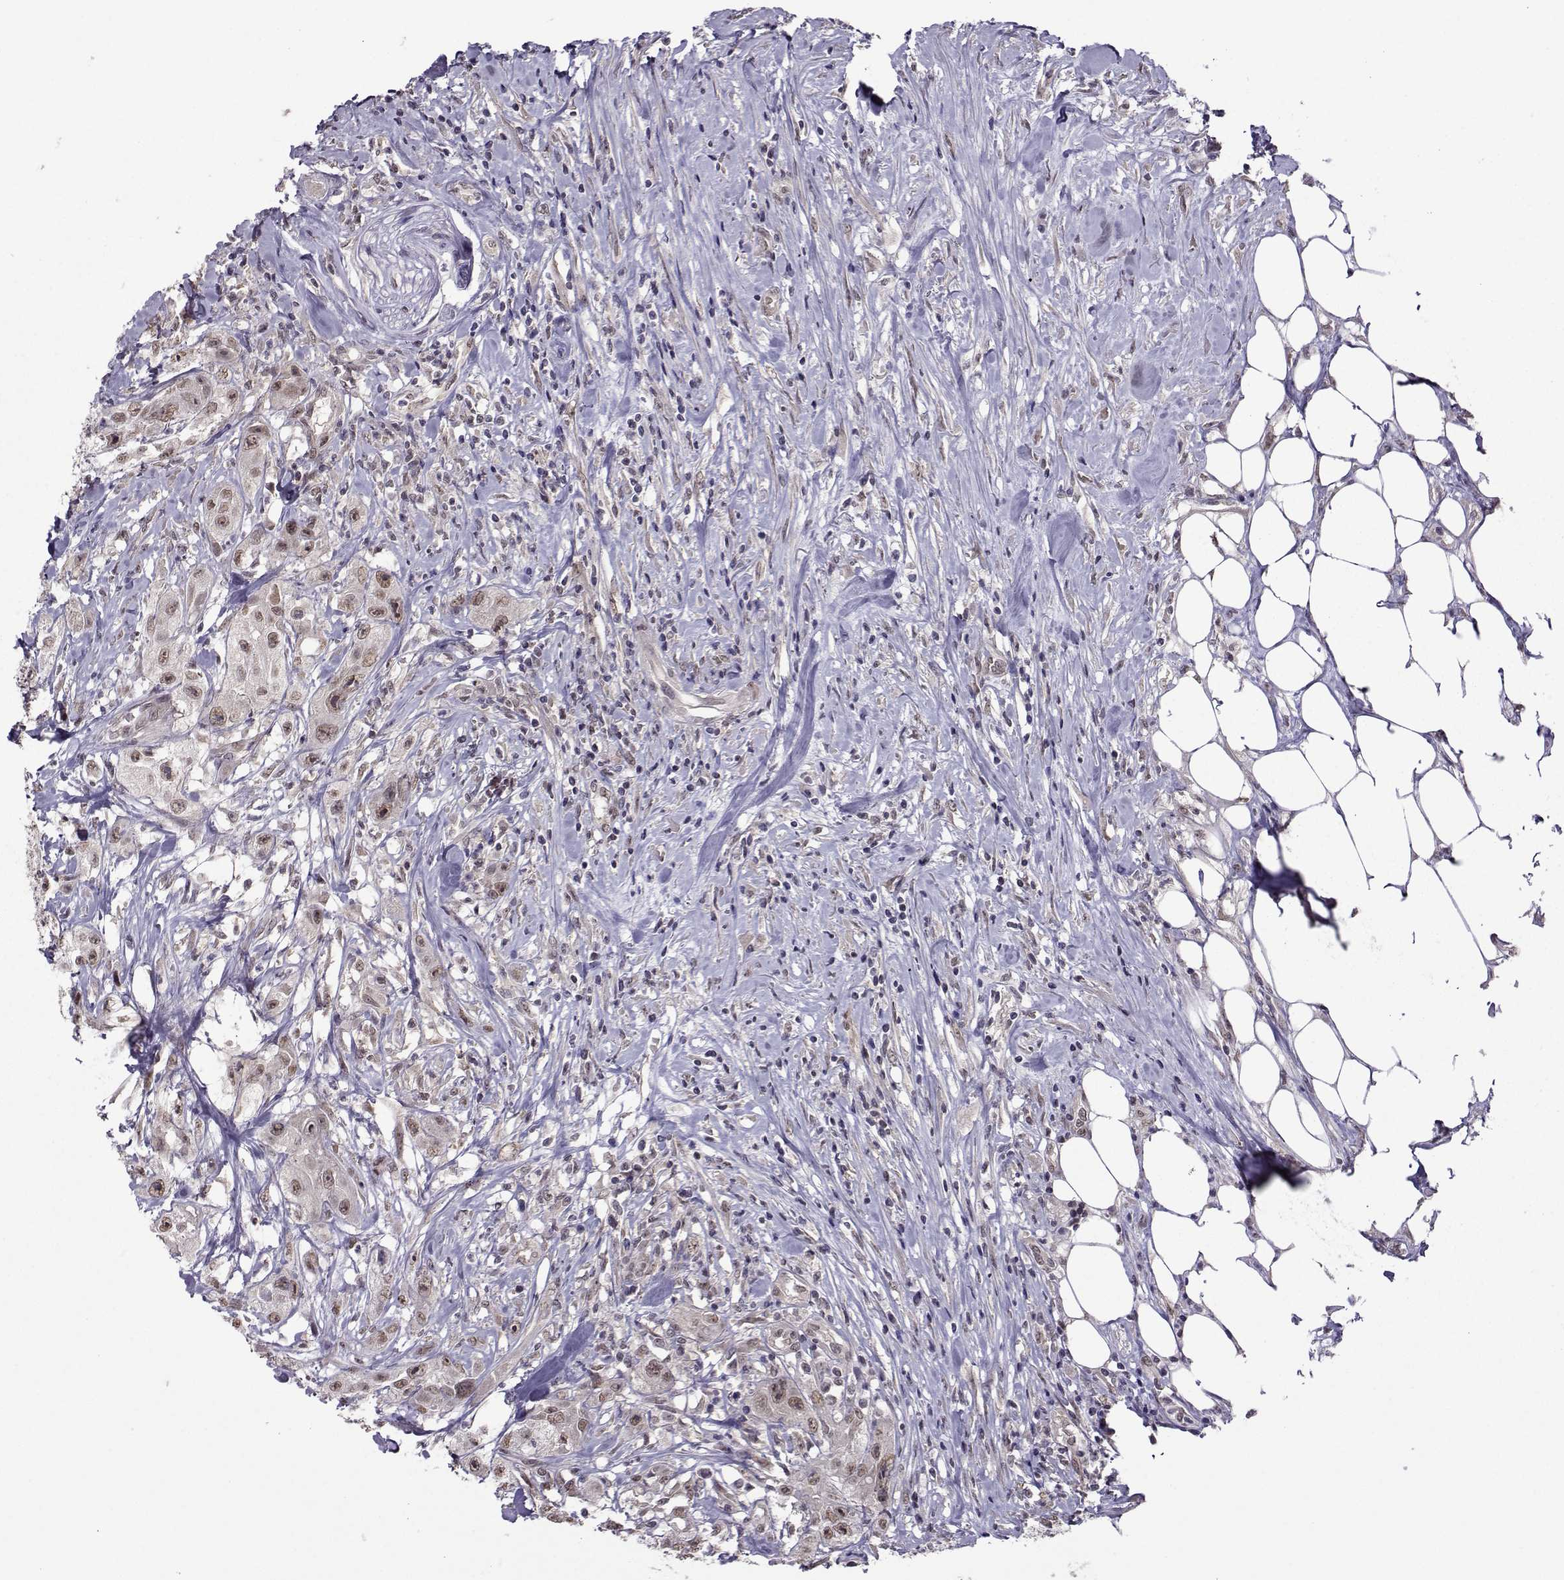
{"staining": {"intensity": "moderate", "quantity": "25%-75%", "location": "cytoplasmic/membranous,nuclear"}, "tissue": "urothelial cancer", "cell_type": "Tumor cells", "image_type": "cancer", "snomed": [{"axis": "morphology", "description": "Urothelial carcinoma, High grade"}, {"axis": "topography", "description": "Urinary bladder"}], "caption": "Urothelial carcinoma (high-grade) stained with DAB (3,3'-diaminobenzidine) immunohistochemistry (IHC) demonstrates medium levels of moderate cytoplasmic/membranous and nuclear expression in about 25%-75% of tumor cells.", "gene": "DDX20", "patient": {"sex": "male", "age": 79}}